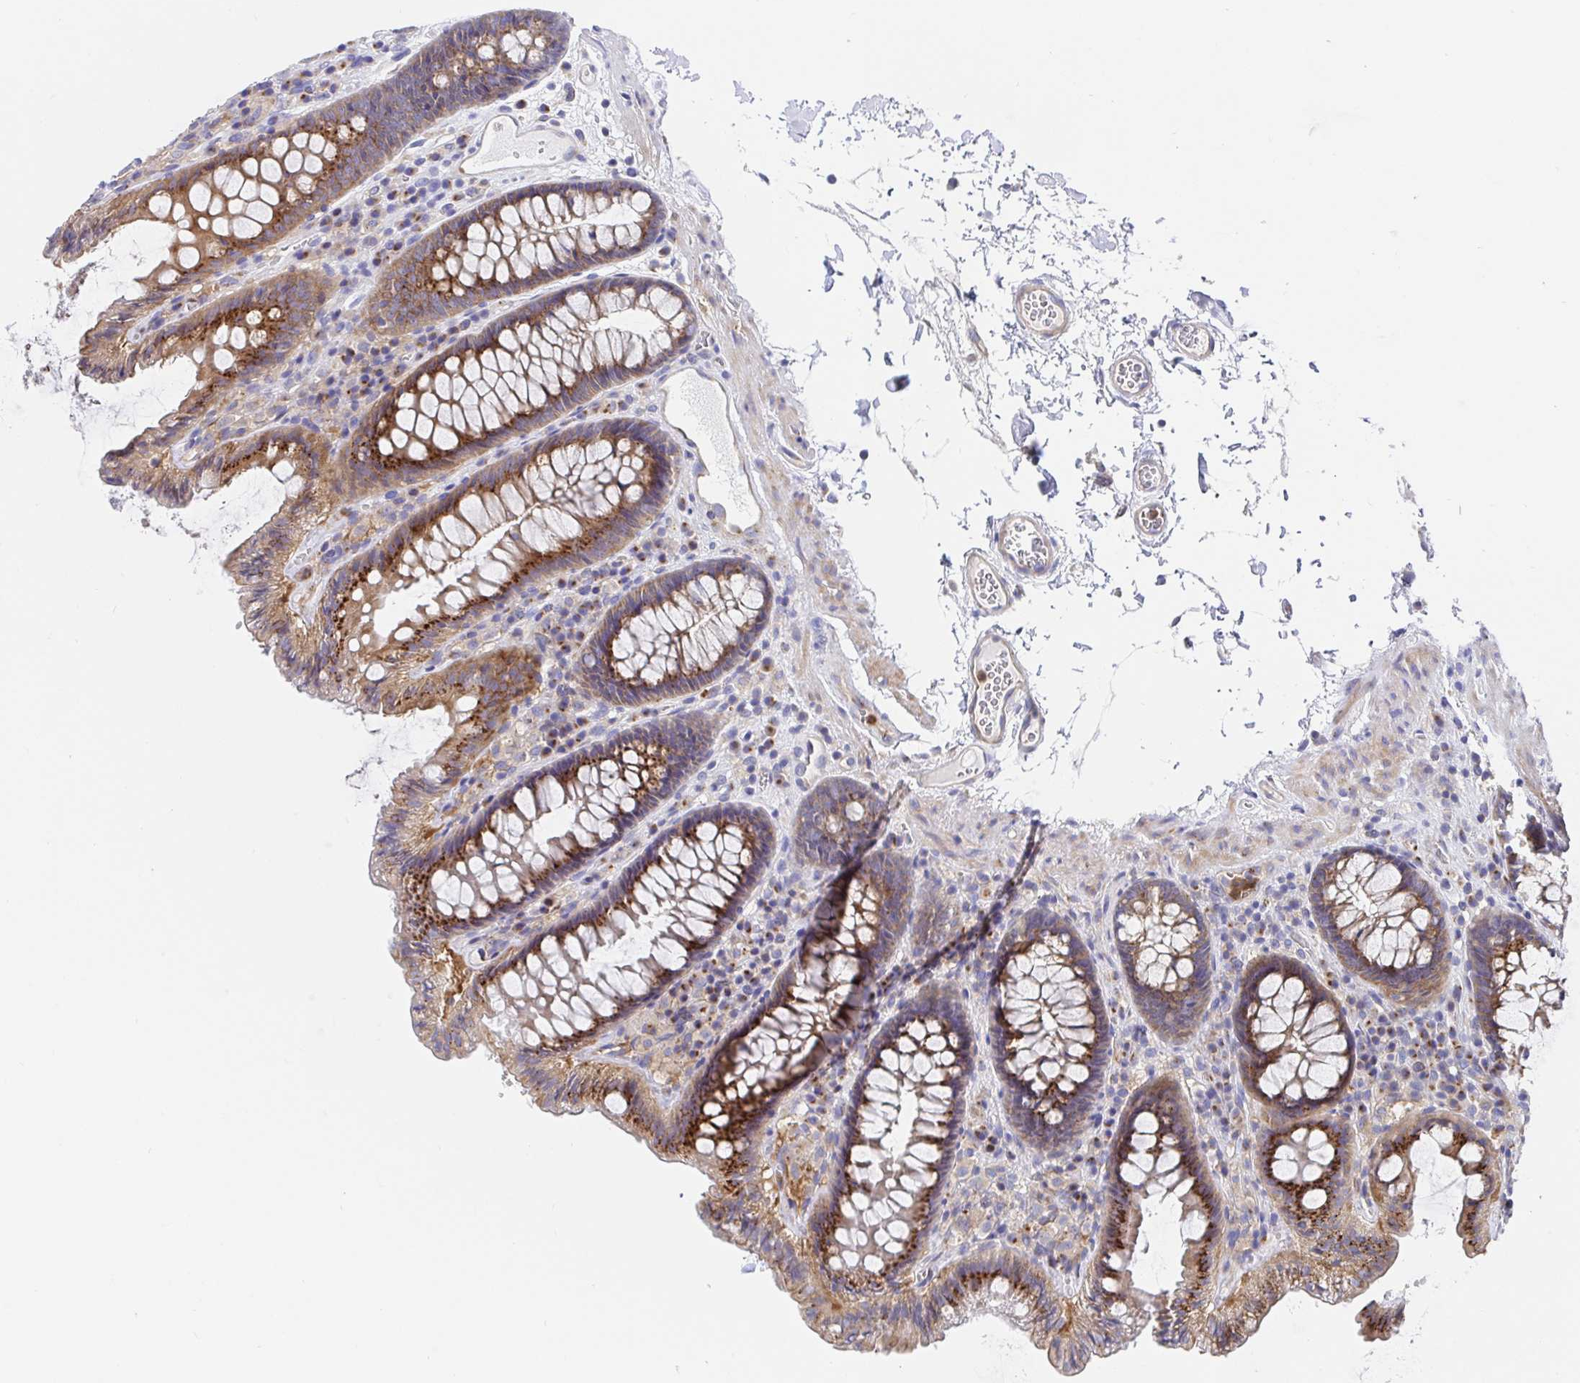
{"staining": {"intensity": "weak", "quantity": ">75%", "location": "cytoplasmic/membranous"}, "tissue": "colon", "cell_type": "Endothelial cells", "image_type": "normal", "snomed": [{"axis": "morphology", "description": "Normal tissue, NOS"}, {"axis": "topography", "description": "Colon"}, {"axis": "topography", "description": "Peripheral nerve tissue"}], "caption": "High-power microscopy captured an IHC micrograph of normal colon, revealing weak cytoplasmic/membranous positivity in approximately >75% of endothelial cells. The staining was performed using DAB (3,3'-diaminobenzidine), with brown indicating positive protein expression. Nuclei are stained blue with hematoxylin.", "gene": "GOLGA1", "patient": {"sex": "male", "age": 84}}